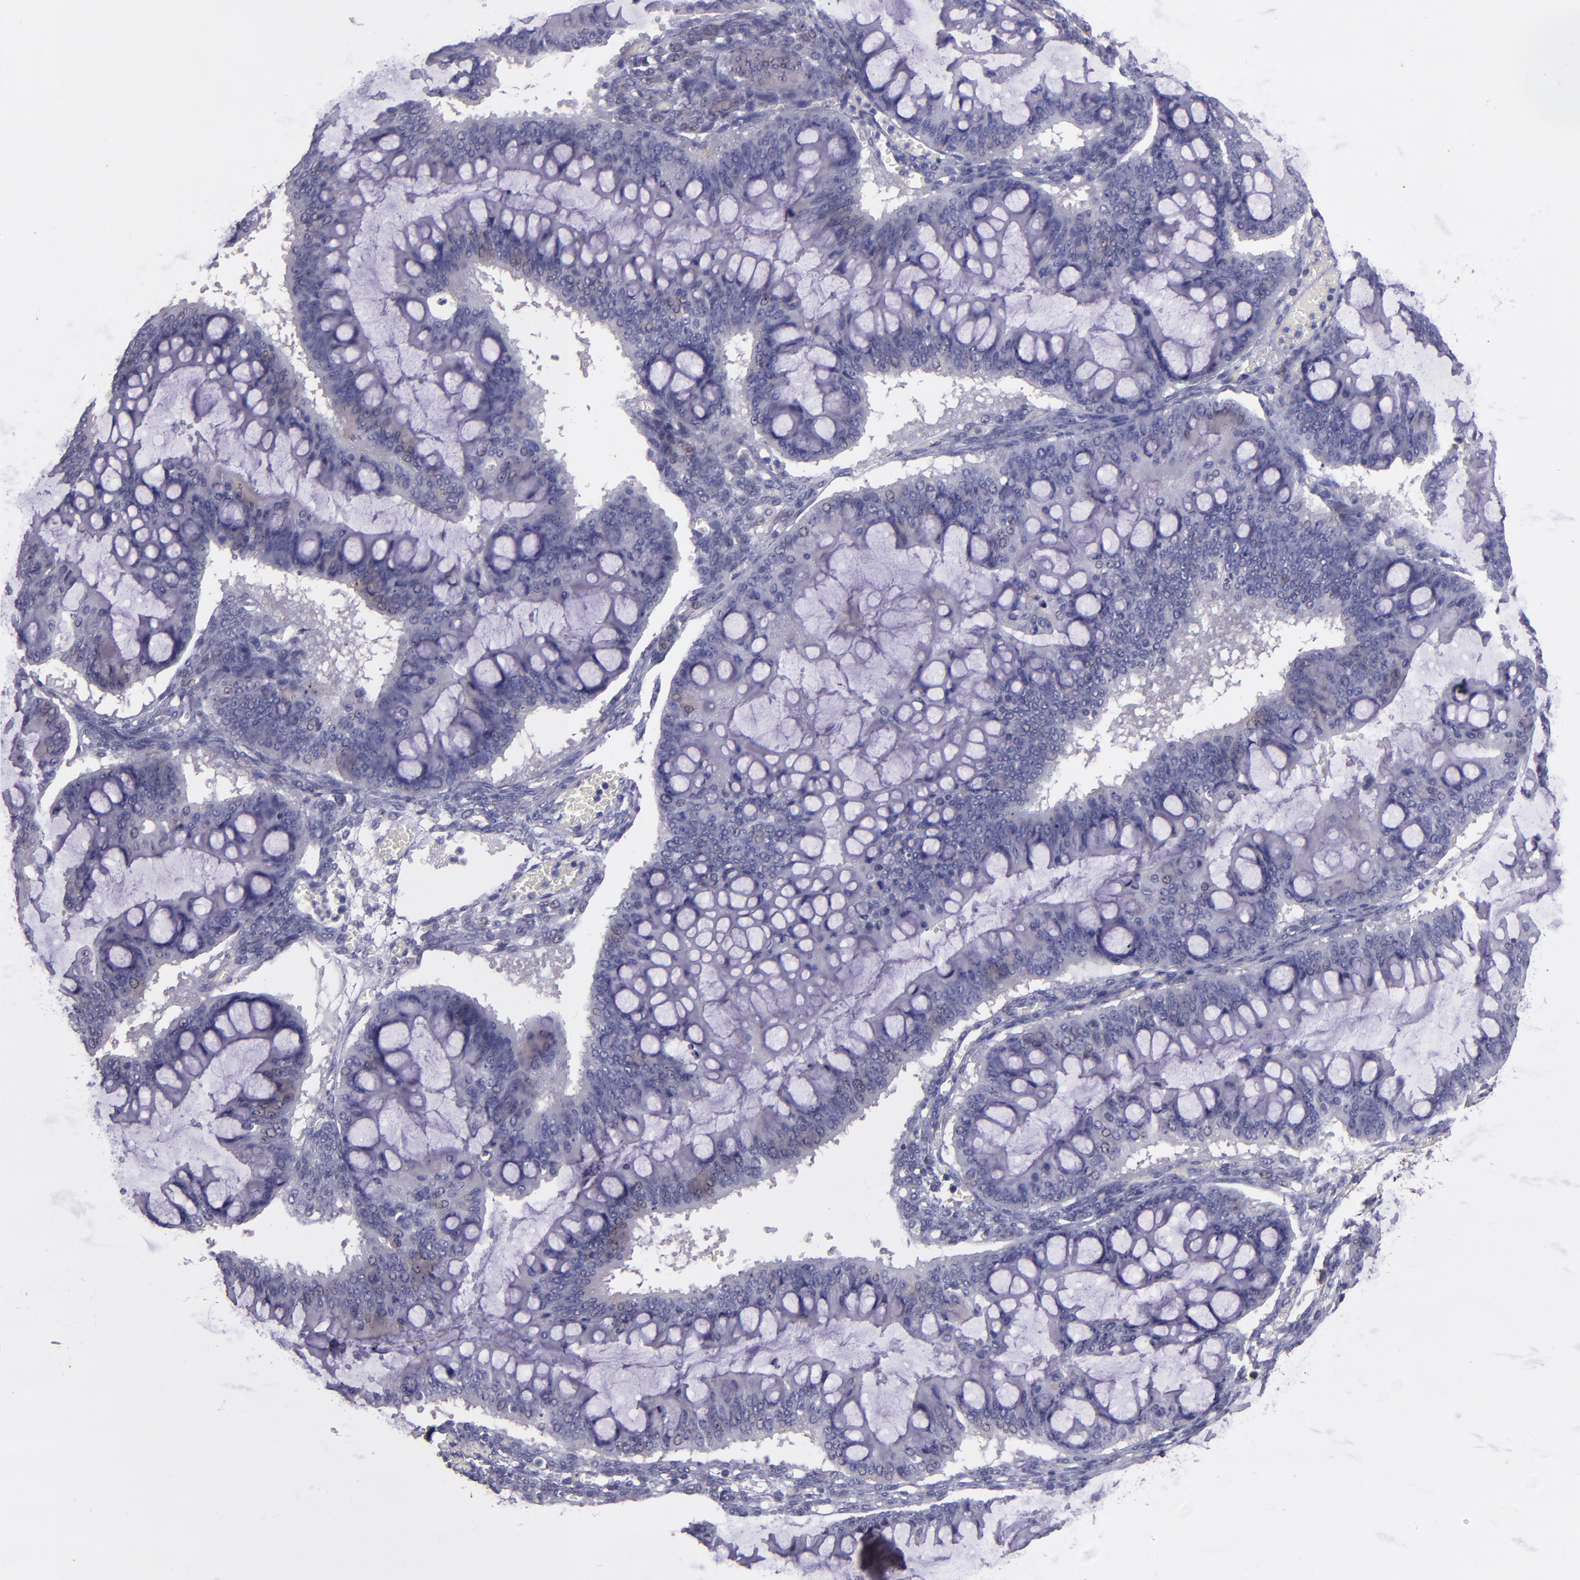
{"staining": {"intensity": "negative", "quantity": "none", "location": "none"}, "tissue": "ovarian cancer", "cell_type": "Tumor cells", "image_type": "cancer", "snomed": [{"axis": "morphology", "description": "Cystadenocarcinoma, mucinous, NOS"}, {"axis": "topography", "description": "Ovary"}], "caption": "High magnification brightfield microscopy of ovarian mucinous cystadenocarcinoma stained with DAB (brown) and counterstained with hematoxylin (blue): tumor cells show no significant positivity. Nuclei are stained in blue.", "gene": "PAPPA", "patient": {"sex": "female", "age": 73}}